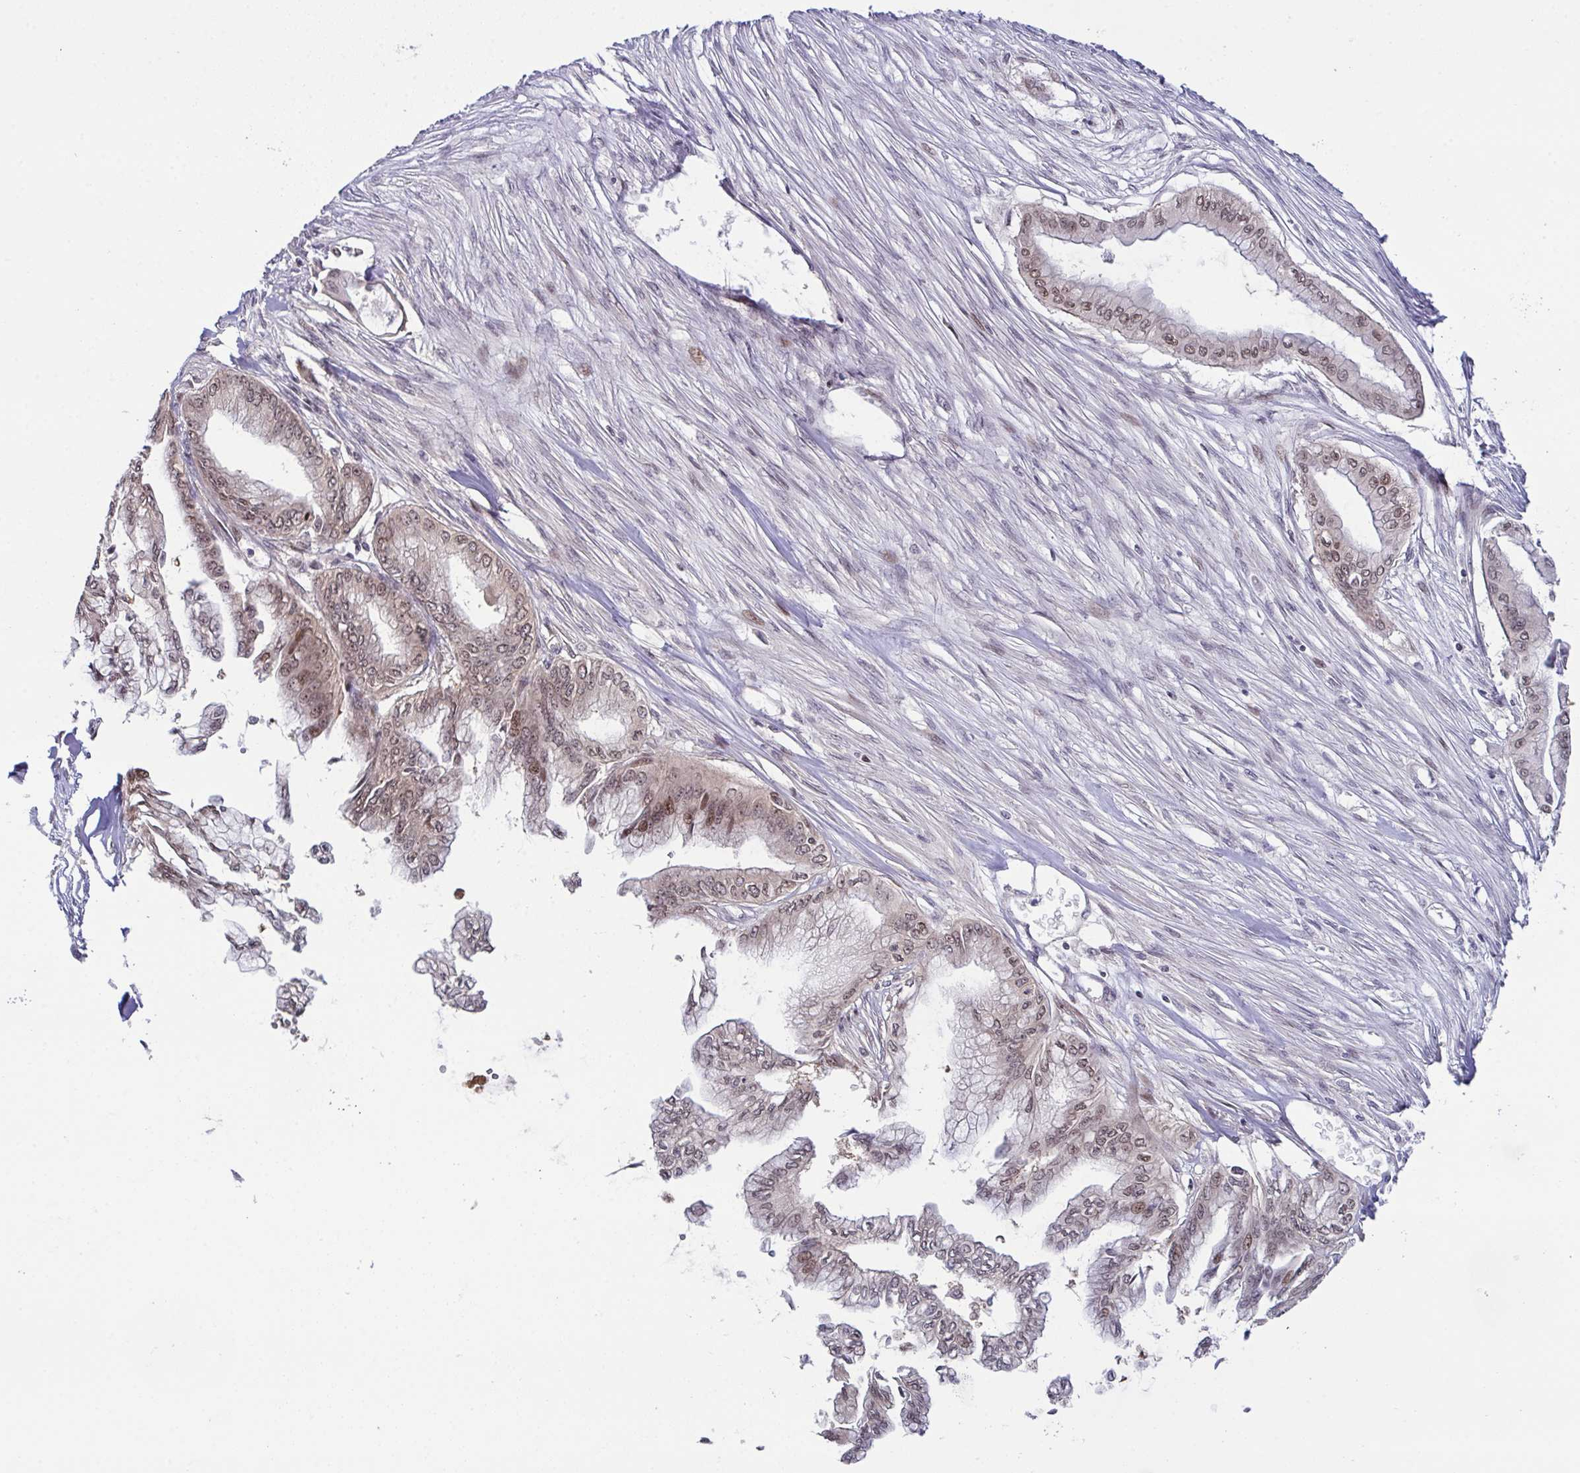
{"staining": {"intensity": "weak", "quantity": "25%-75%", "location": "nuclear"}, "tissue": "pancreatic cancer", "cell_type": "Tumor cells", "image_type": "cancer", "snomed": [{"axis": "morphology", "description": "Adenocarcinoma, NOS"}, {"axis": "topography", "description": "Pancreas"}], "caption": "The histopathology image reveals immunohistochemical staining of pancreatic adenocarcinoma. There is weak nuclear positivity is identified in approximately 25%-75% of tumor cells.", "gene": "DNAJB1", "patient": {"sex": "female", "age": 68}}